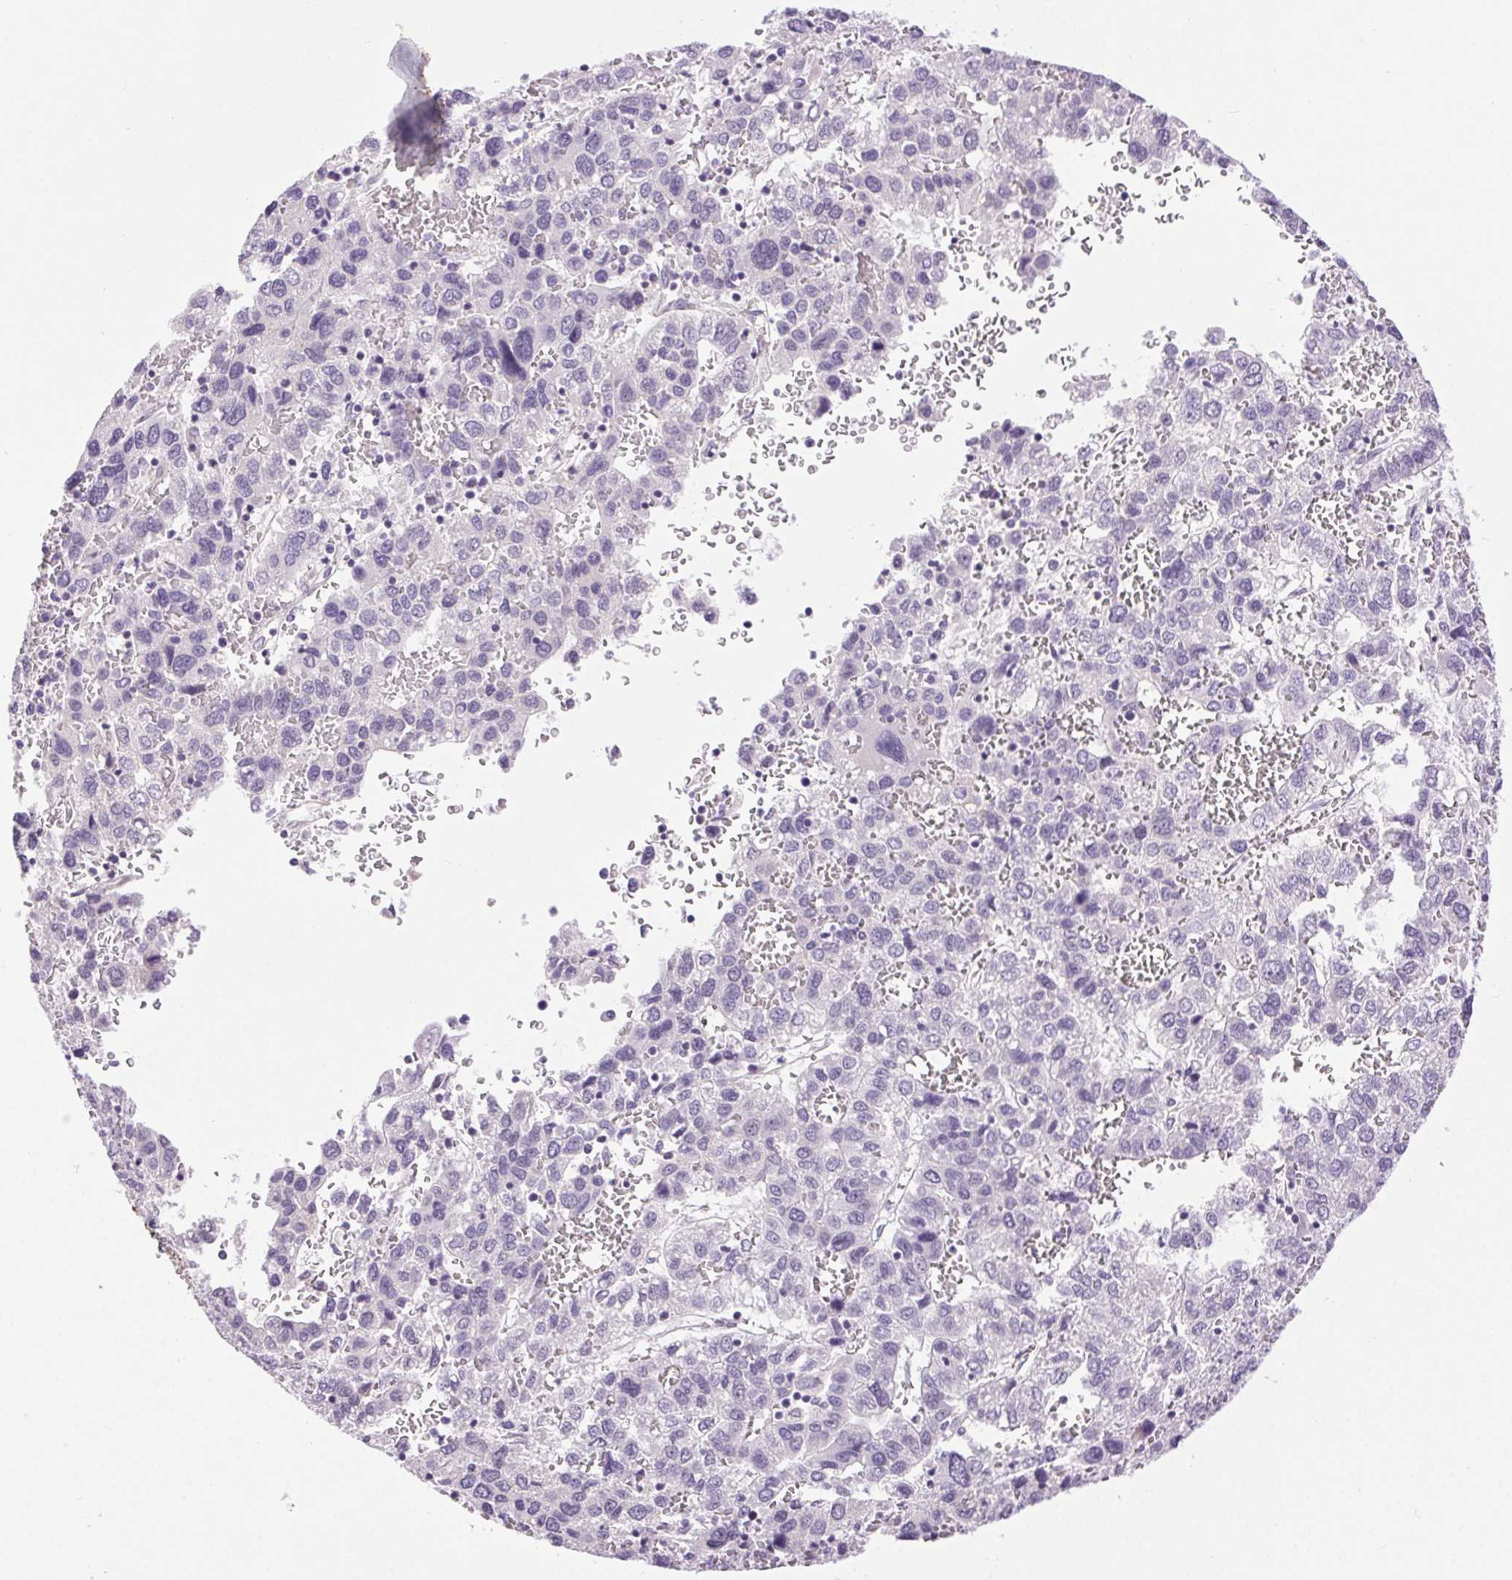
{"staining": {"intensity": "negative", "quantity": "none", "location": "none"}, "tissue": "liver cancer", "cell_type": "Tumor cells", "image_type": "cancer", "snomed": [{"axis": "morphology", "description": "Carcinoma, Hepatocellular, NOS"}, {"axis": "topography", "description": "Liver"}], "caption": "Tumor cells show no significant staining in liver cancer (hepatocellular carcinoma). (DAB immunohistochemistry with hematoxylin counter stain).", "gene": "SYT11", "patient": {"sex": "male", "age": 69}}